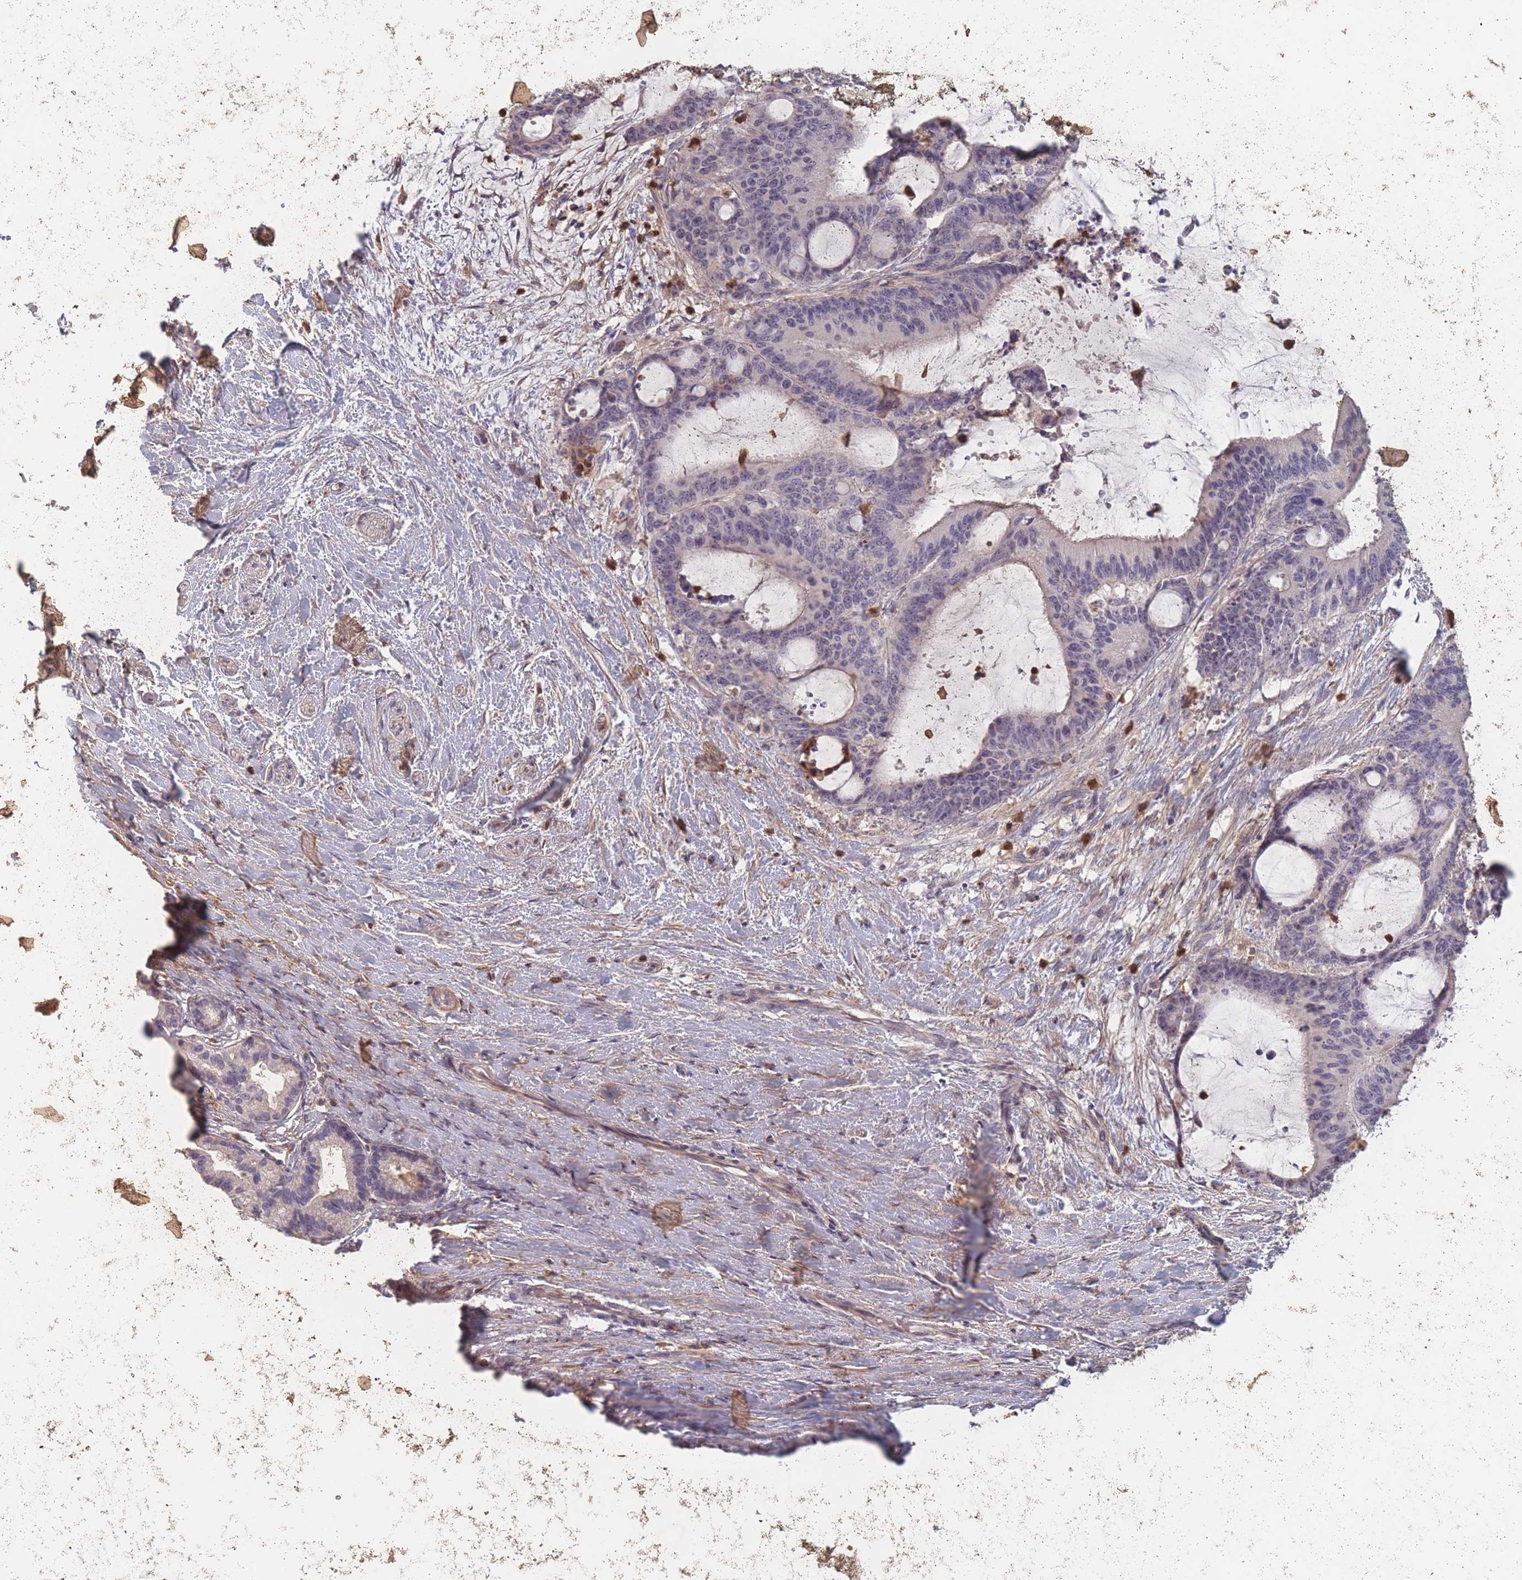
{"staining": {"intensity": "negative", "quantity": "none", "location": "none"}, "tissue": "liver cancer", "cell_type": "Tumor cells", "image_type": "cancer", "snomed": [{"axis": "morphology", "description": "Normal tissue, NOS"}, {"axis": "morphology", "description": "Cholangiocarcinoma"}, {"axis": "topography", "description": "Liver"}, {"axis": "topography", "description": "Peripheral nerve tissue"}], "caption": "Immunohistochemistry micrograph of liver cancer stained for a protein (brown), which shows no positivity in tumor cells. The staining is performed using DAB brown chromogen with nuclei counter-stained in using hematoxylin.", "gene": "BST1", "patient": {"sex": "female", "age": 73}}